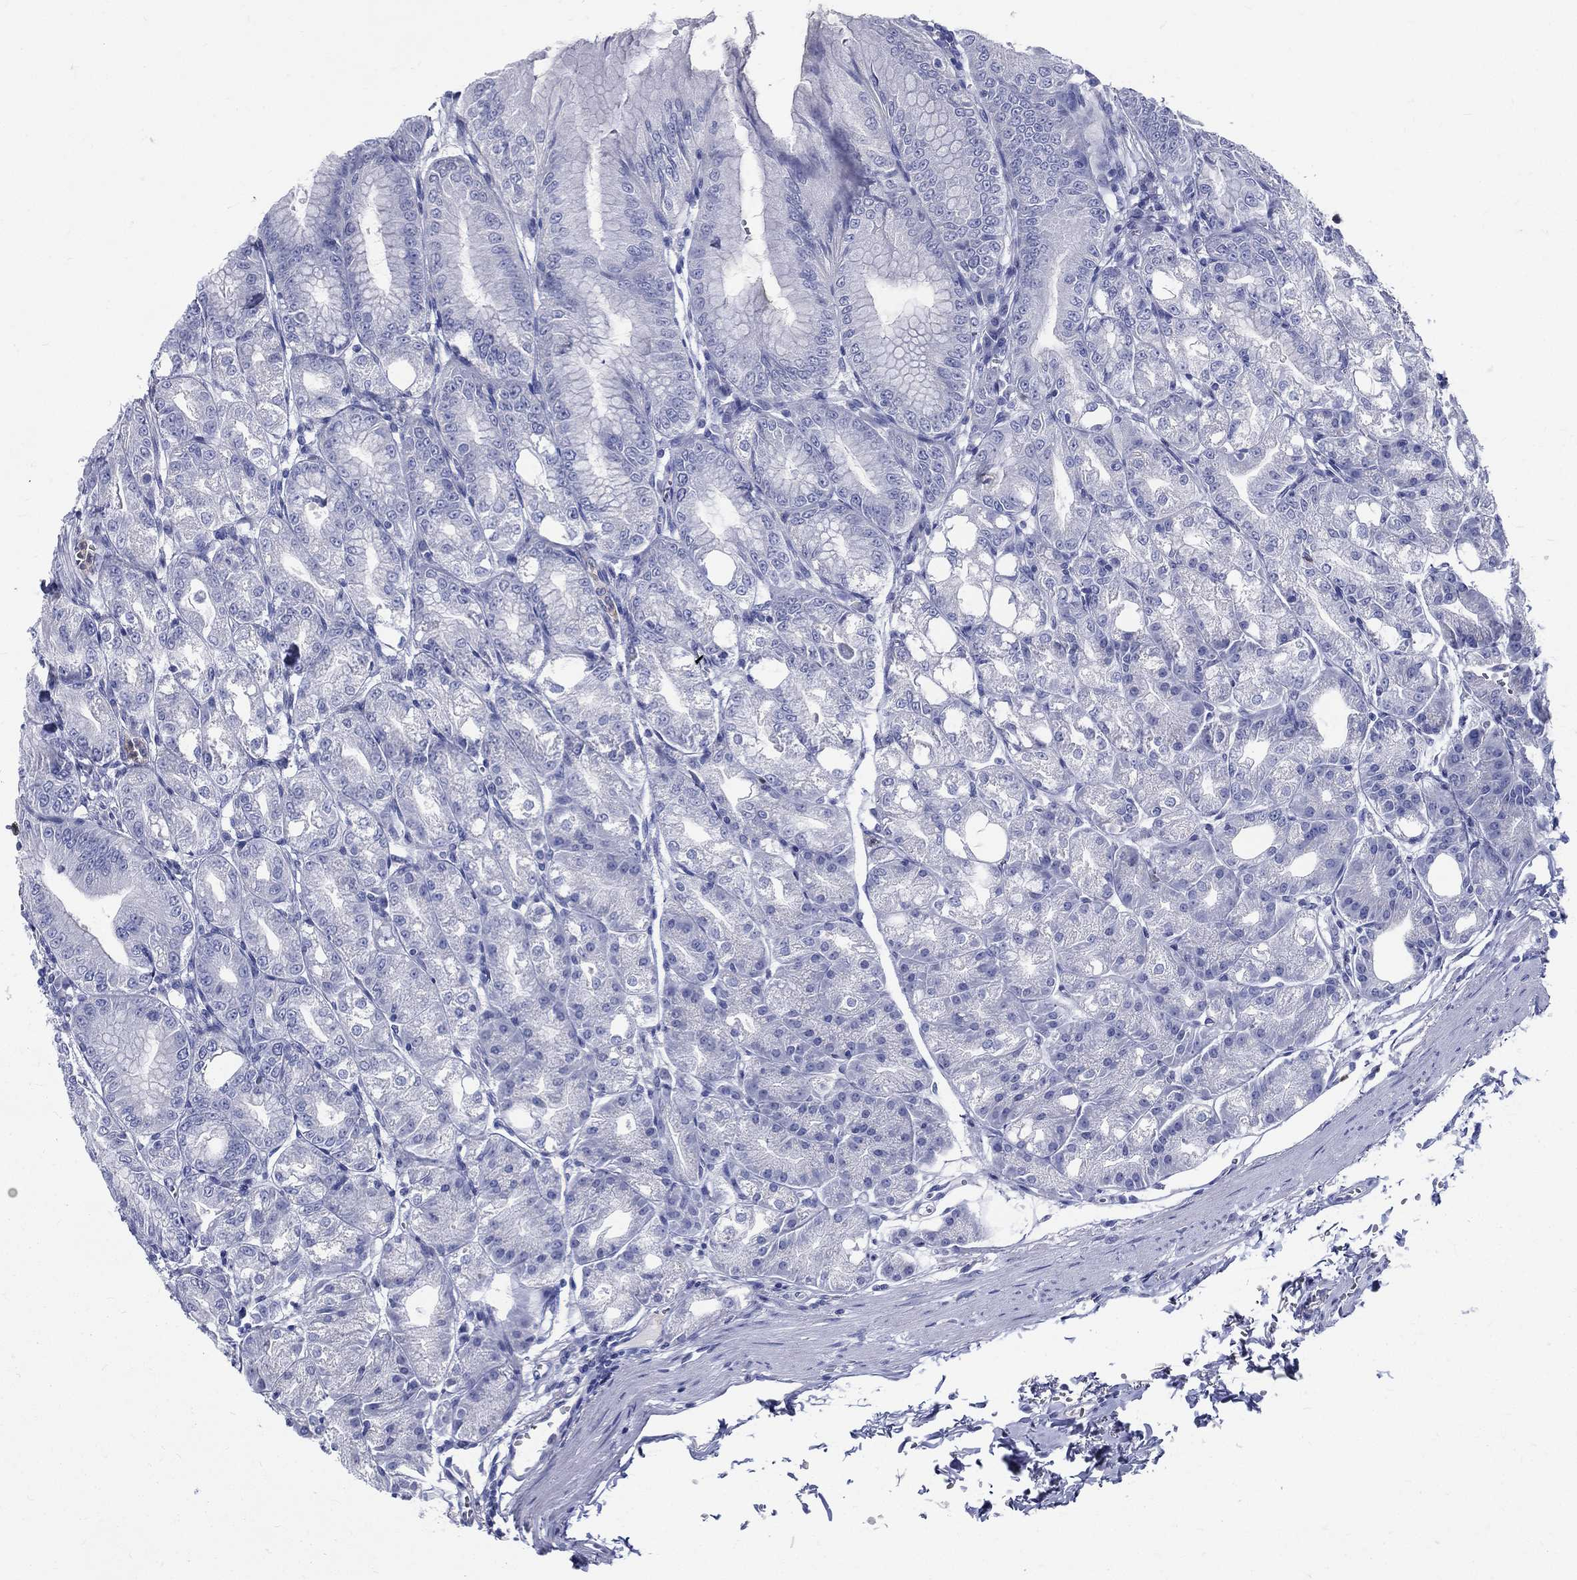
{"staining": {"intensity": "negative", "quantity": "none", "location": "none"}, "tissue": "stomach", "cell_type": "Glandular cells", "image_type": "normal", "snomed": [{"axis": "morphology", "description": "Normal tissue, NOS"}, {"axis": "topography", "description": "Stomach"}], "caption": "DAB immunohistochemical staining of unremarkable human stomach exhibits no significant expression in glandular cells. (Stains: DAB (3,3'-diaminobenzidine) IHC with hematoxylin counter stain, Microscopy: brightfield microscopy at high magnification).", "gene": "DEFB121", "patient": {"sex": "male", "age": 71}}